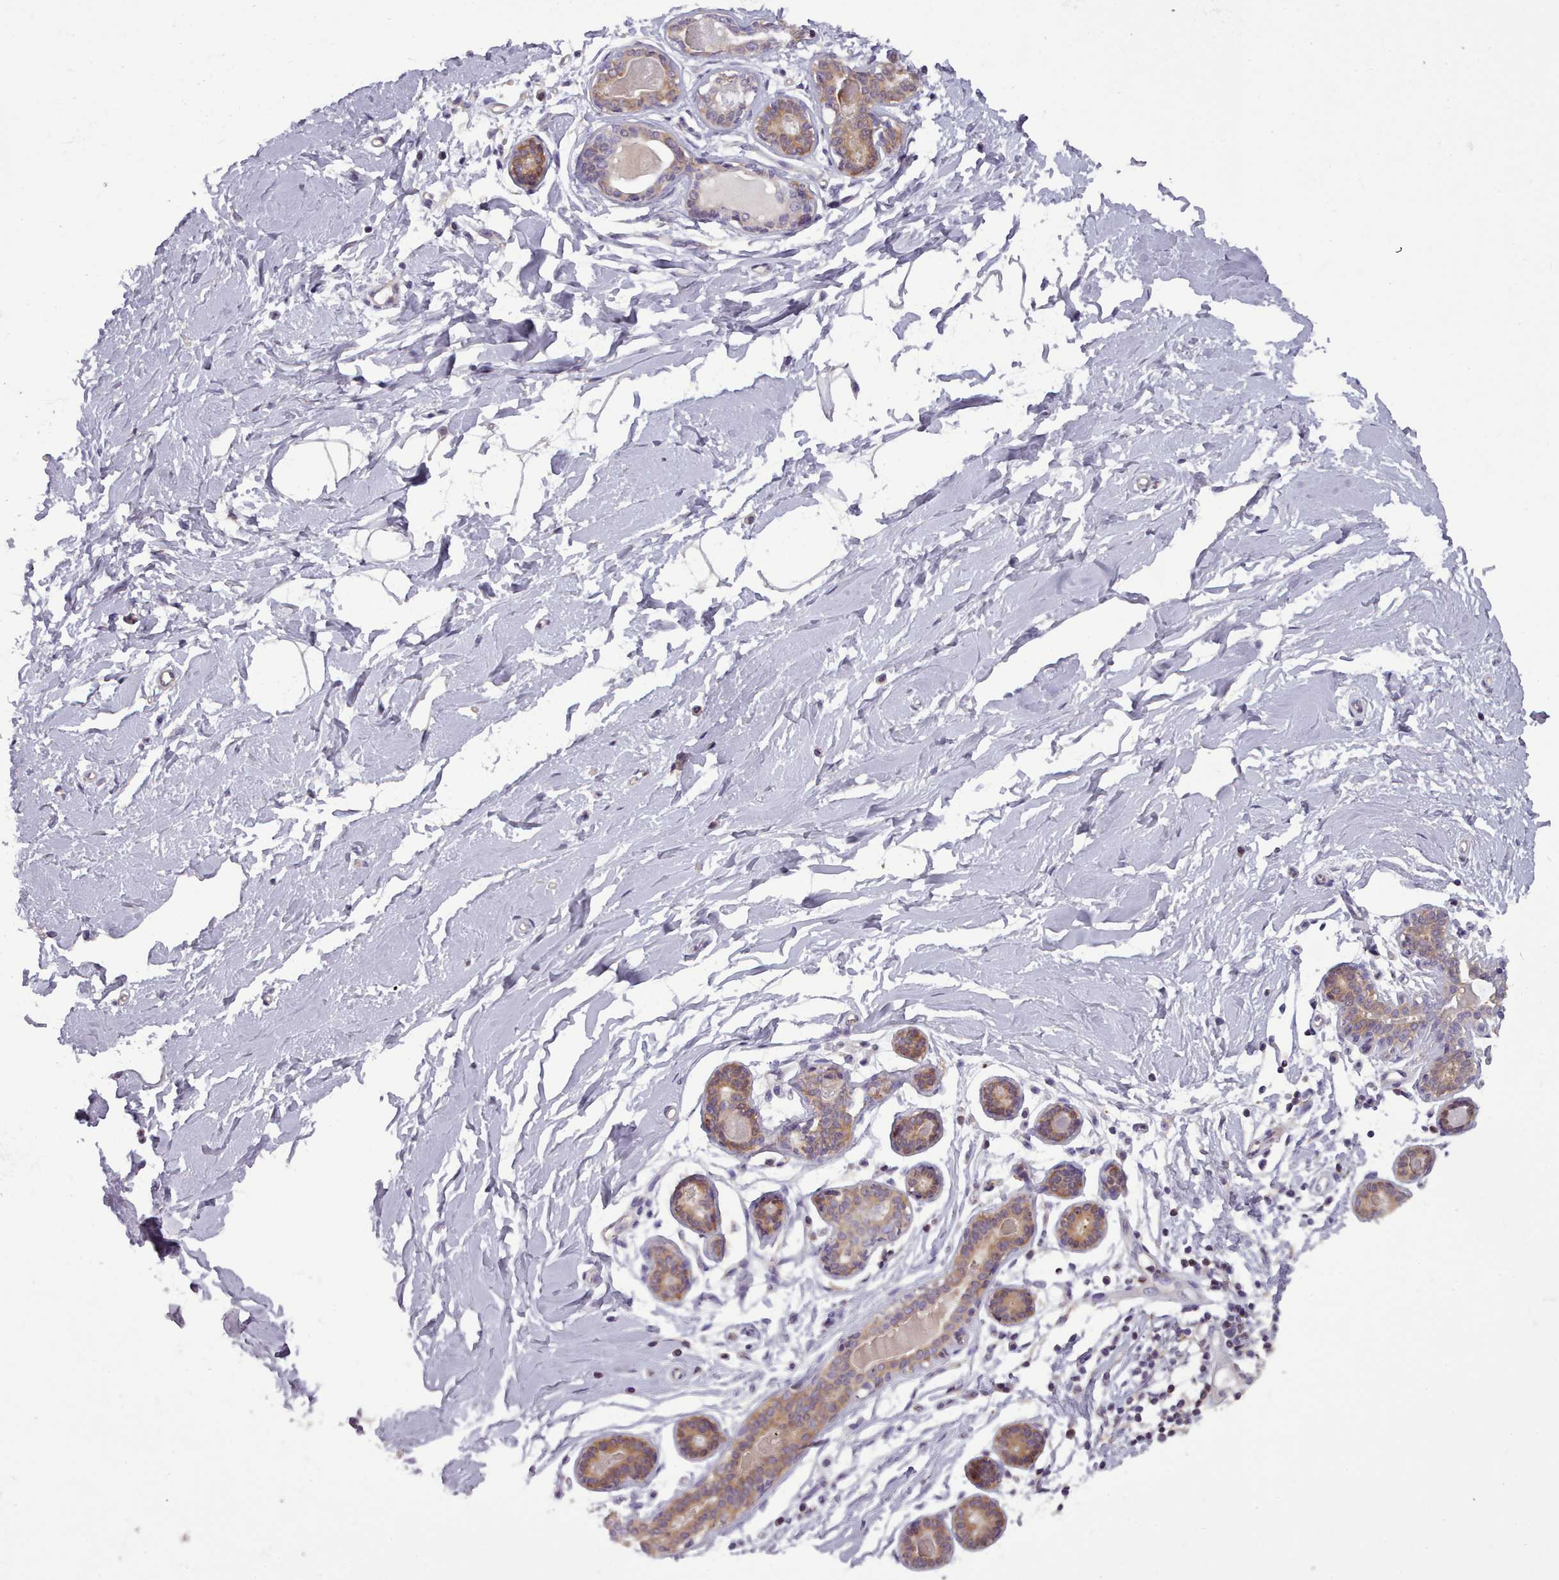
{"staining": {"intensity": "negative", "quantity": "none", "location": "none"}, "tissue": "breast", "cell_type": "Adipocytes", "image_type": "normal", "snomed": [{"axis": "morphology", "description": "Normal tissue, NOS"}, {"axis": "topography", "description": "Breast"}], "caption": "Micrograph shows no significant protein positivity in adipocytes of unremarkable breast.", "gene": "NDST2", "patient": {"sex": "female", "age": 23}}